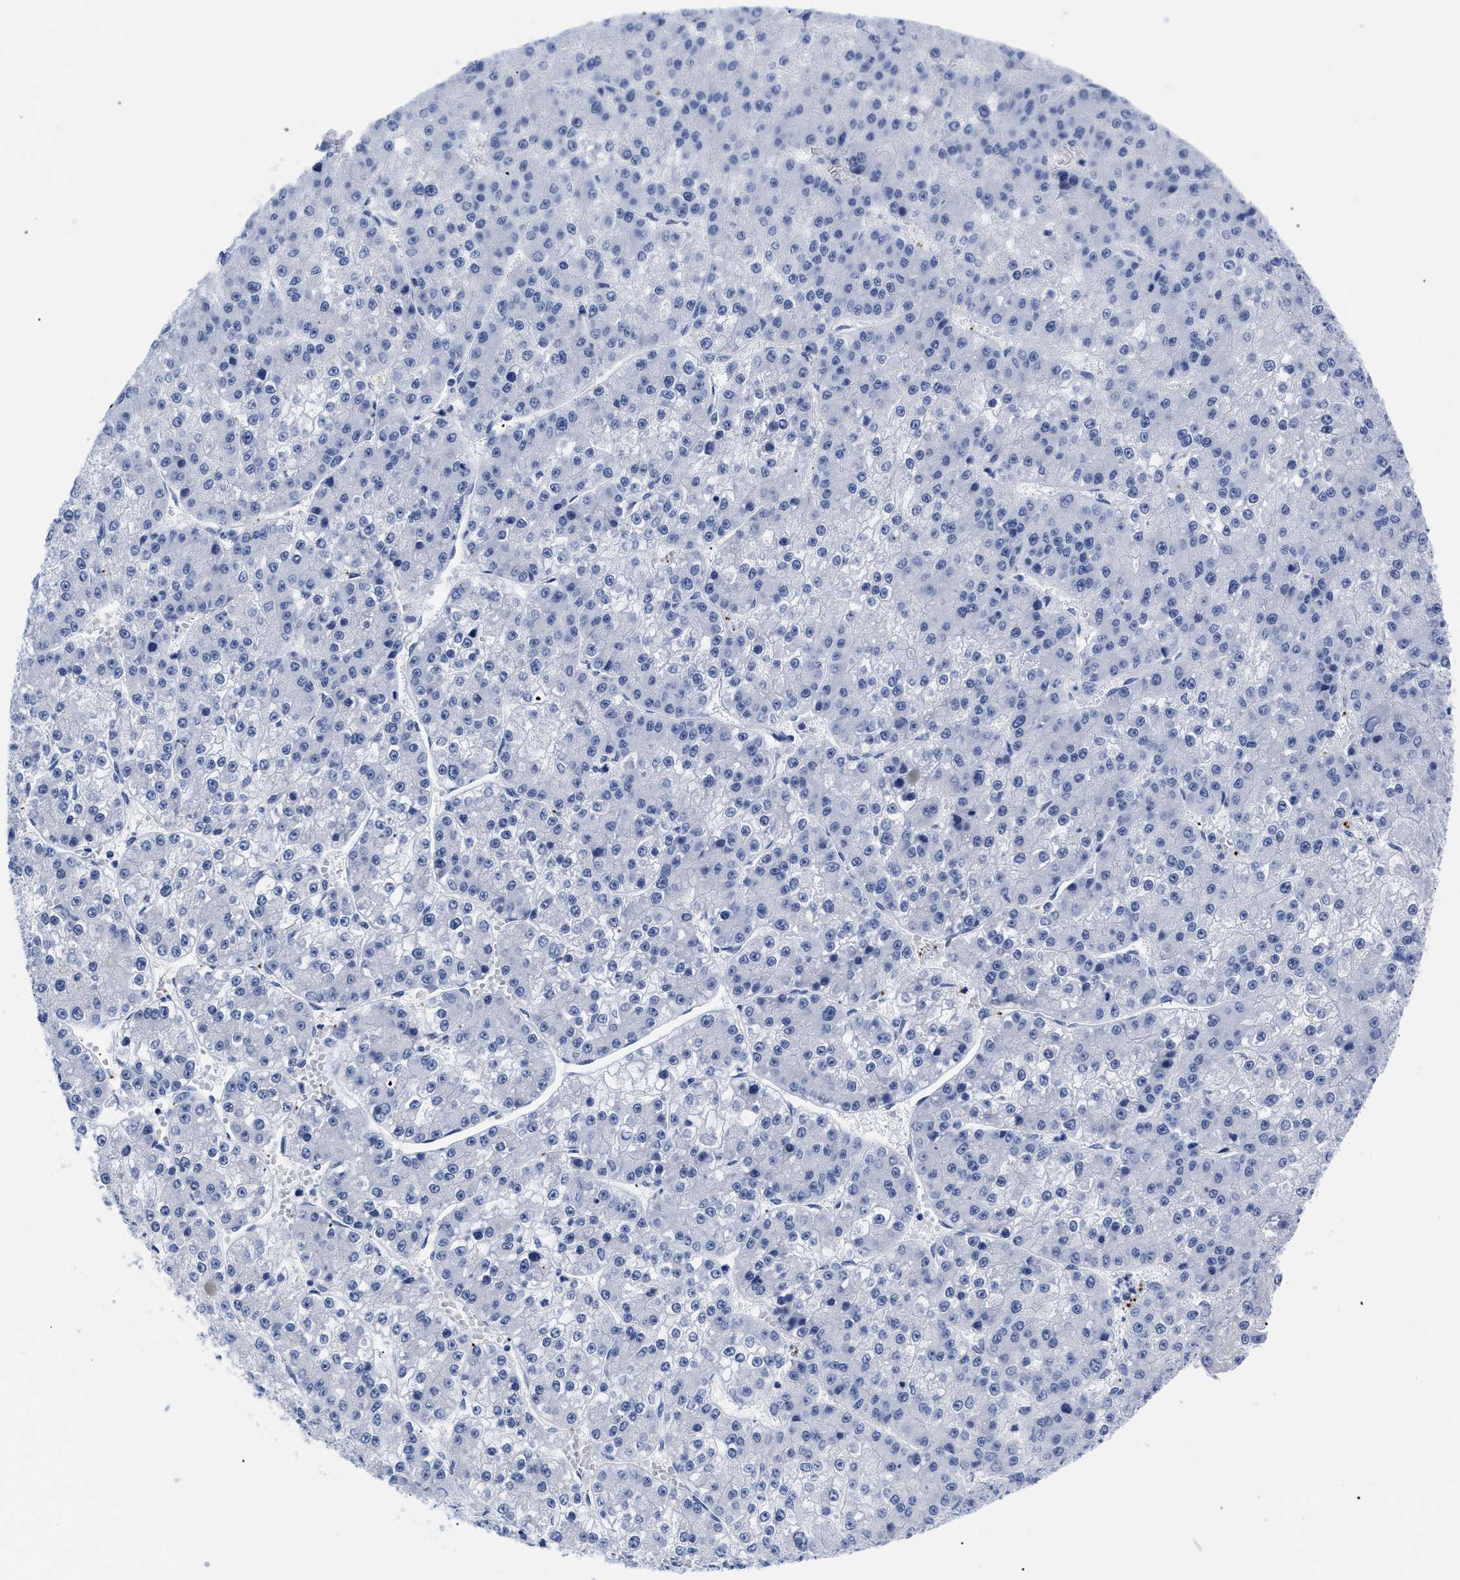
{"staining": {"intensity": "negative", "quantity": "none", "location": "none"}, "tissue": "liver cancer", "cell_type": "Tumor cells", "image_type": "cancer", "snomed": [{"axis": "morphology", "description": "Carcinoma, Hepatocellular, NOS"}, {"axis": "topography", "description": "Liver"}], "caption": "The IHC micrograph has no significant staining in tumor cells of liver cancer tissue.", "gene": "TREML1", "patient": {"sex": "female", "age": 73}}